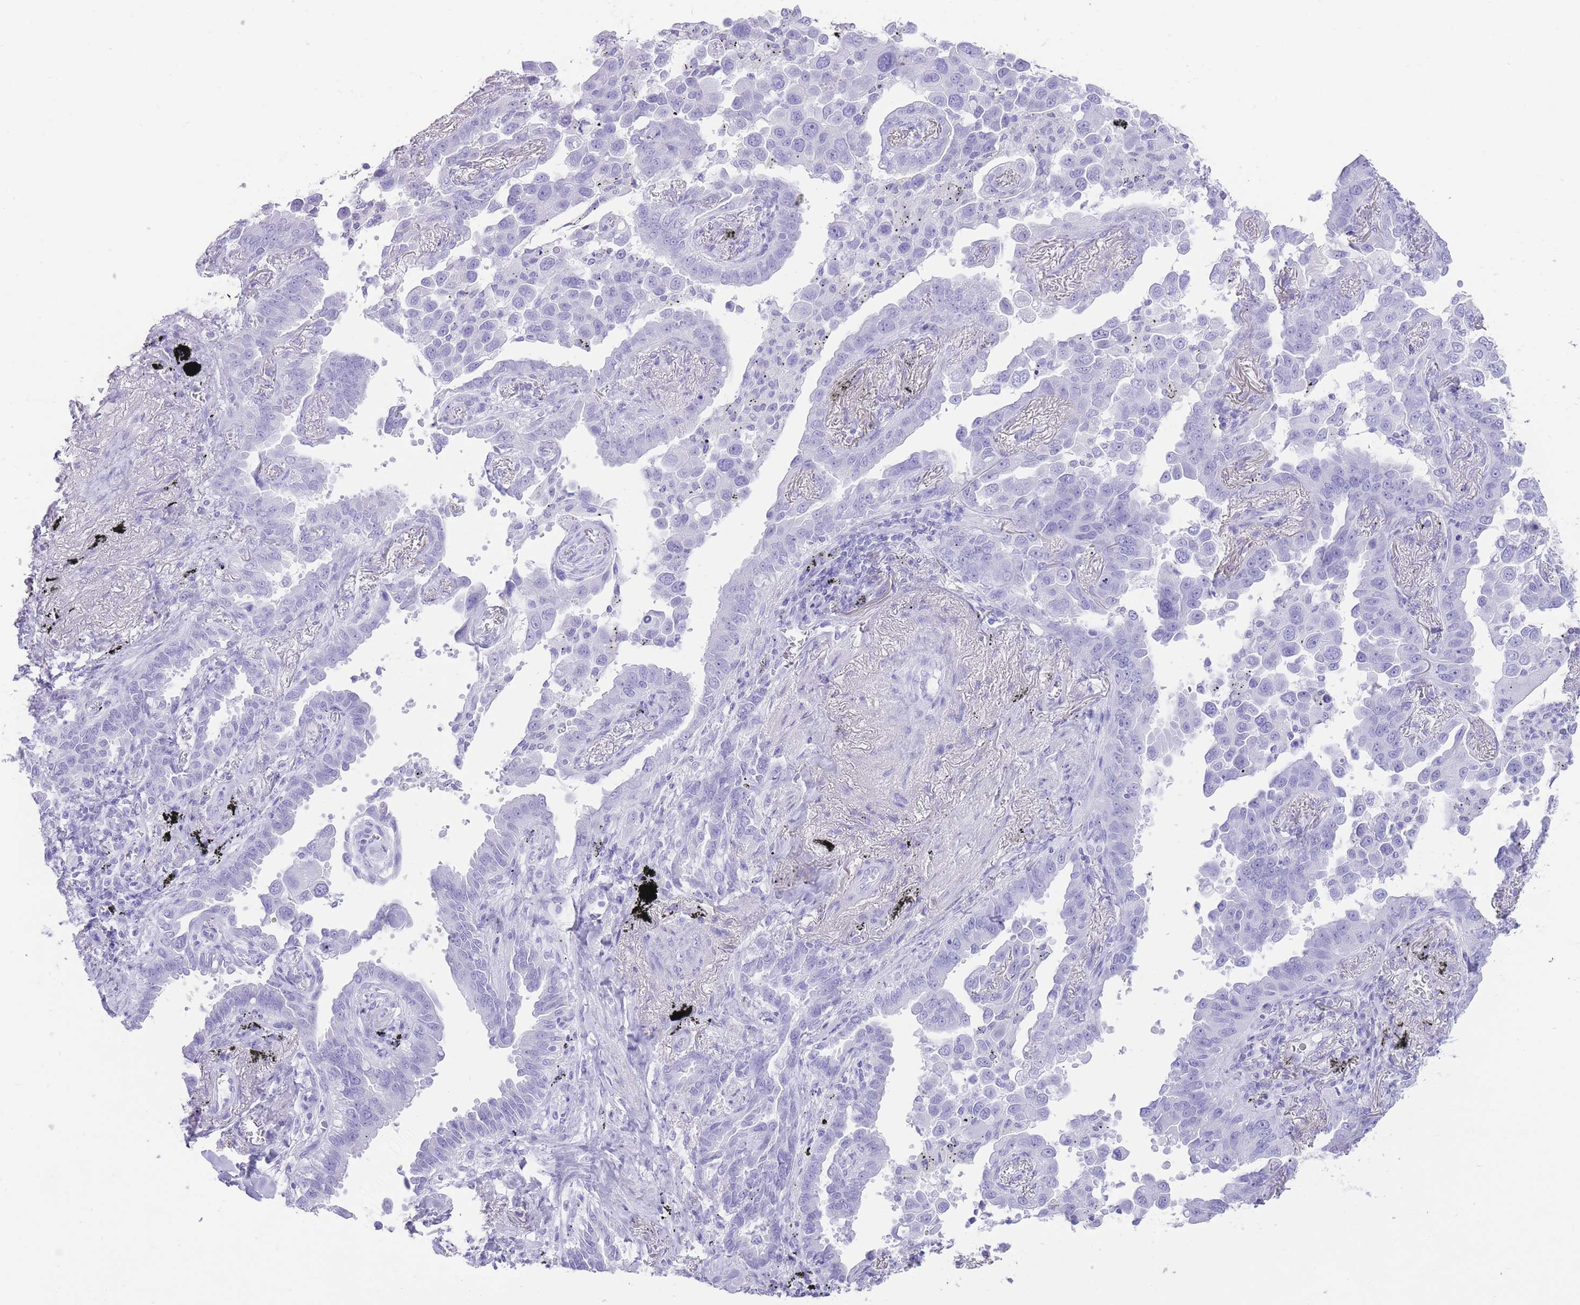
{"staining": {"intensity": "negative", "quantity": "none", "location": "none"}, "tissue": "lung cancer", "cell_type": "Tumor cells", "image_type": "cancer", "snomed": [{"axis": "morphology", "description": "Adenocarcinoma, NOS"}, {"axis": "topography", "description": "Lung"}], "caption": "Lung cancer was stained to show a protein in brown. There is no significant staining in tumor cells.", "gene": "ELOA2", "patient": {"sex": "male", "age": 67}}